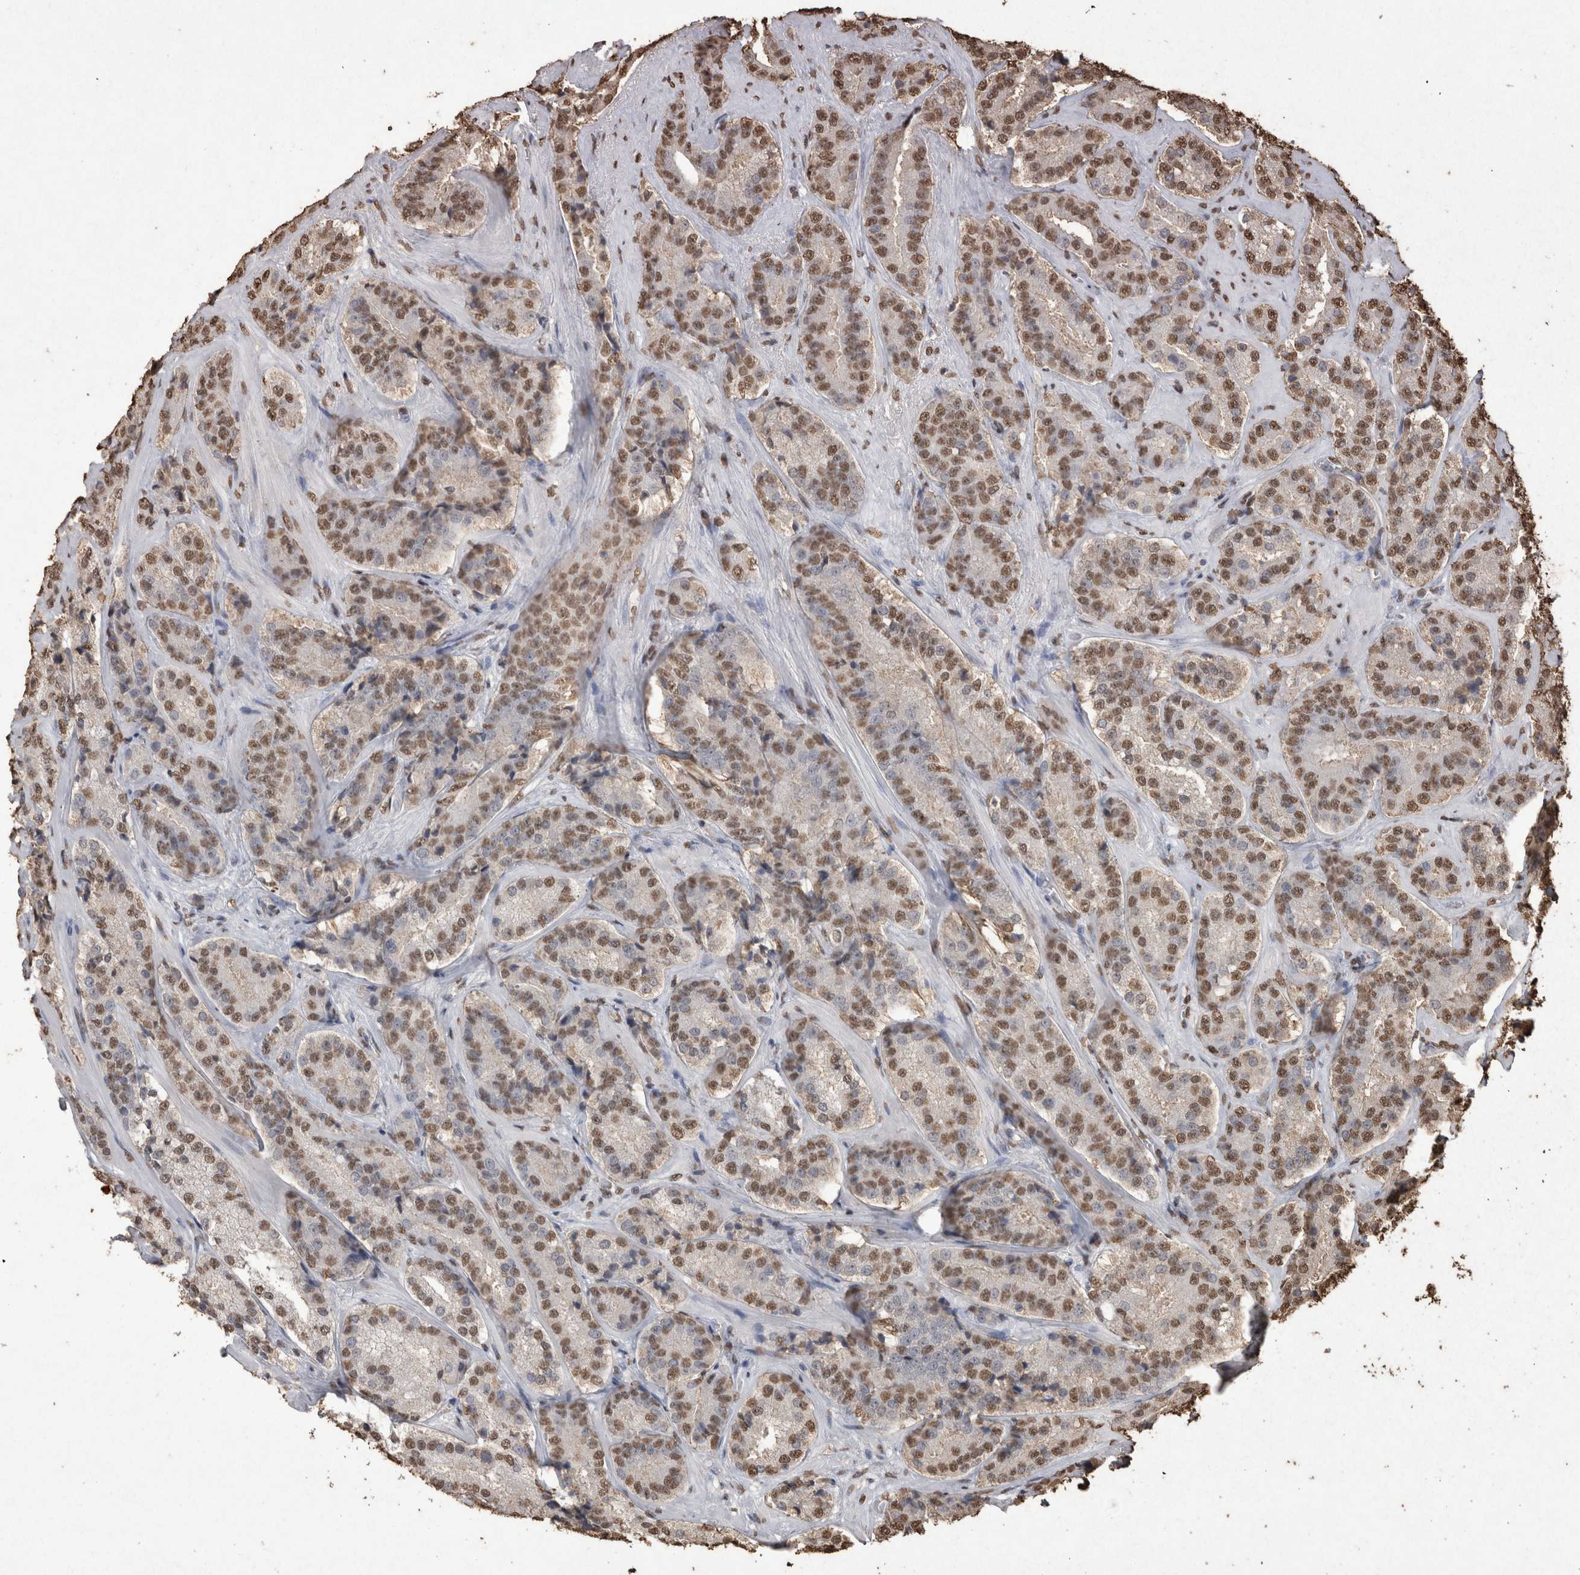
{"staining": {"intensity": "moderate", "quantity": ">75%", "location": "nuclear"}, "tissue": "prostate cancer", "cell_type": "Tumor cells", "image_type": "cancer", "snomed": [{"axis": "morphology", "description": "Adenocarcinoma, High grade"}, {"axis": "topography", "description": "Prostate"}], "caption": "Immunohistochemistry (IHC) of human prostate cancer shows medium levels of moderate nuclear staining in approximately >75% of tumor cells.", "gene": "POU5F1", "patient": {"sex": "male", "age": 60}}